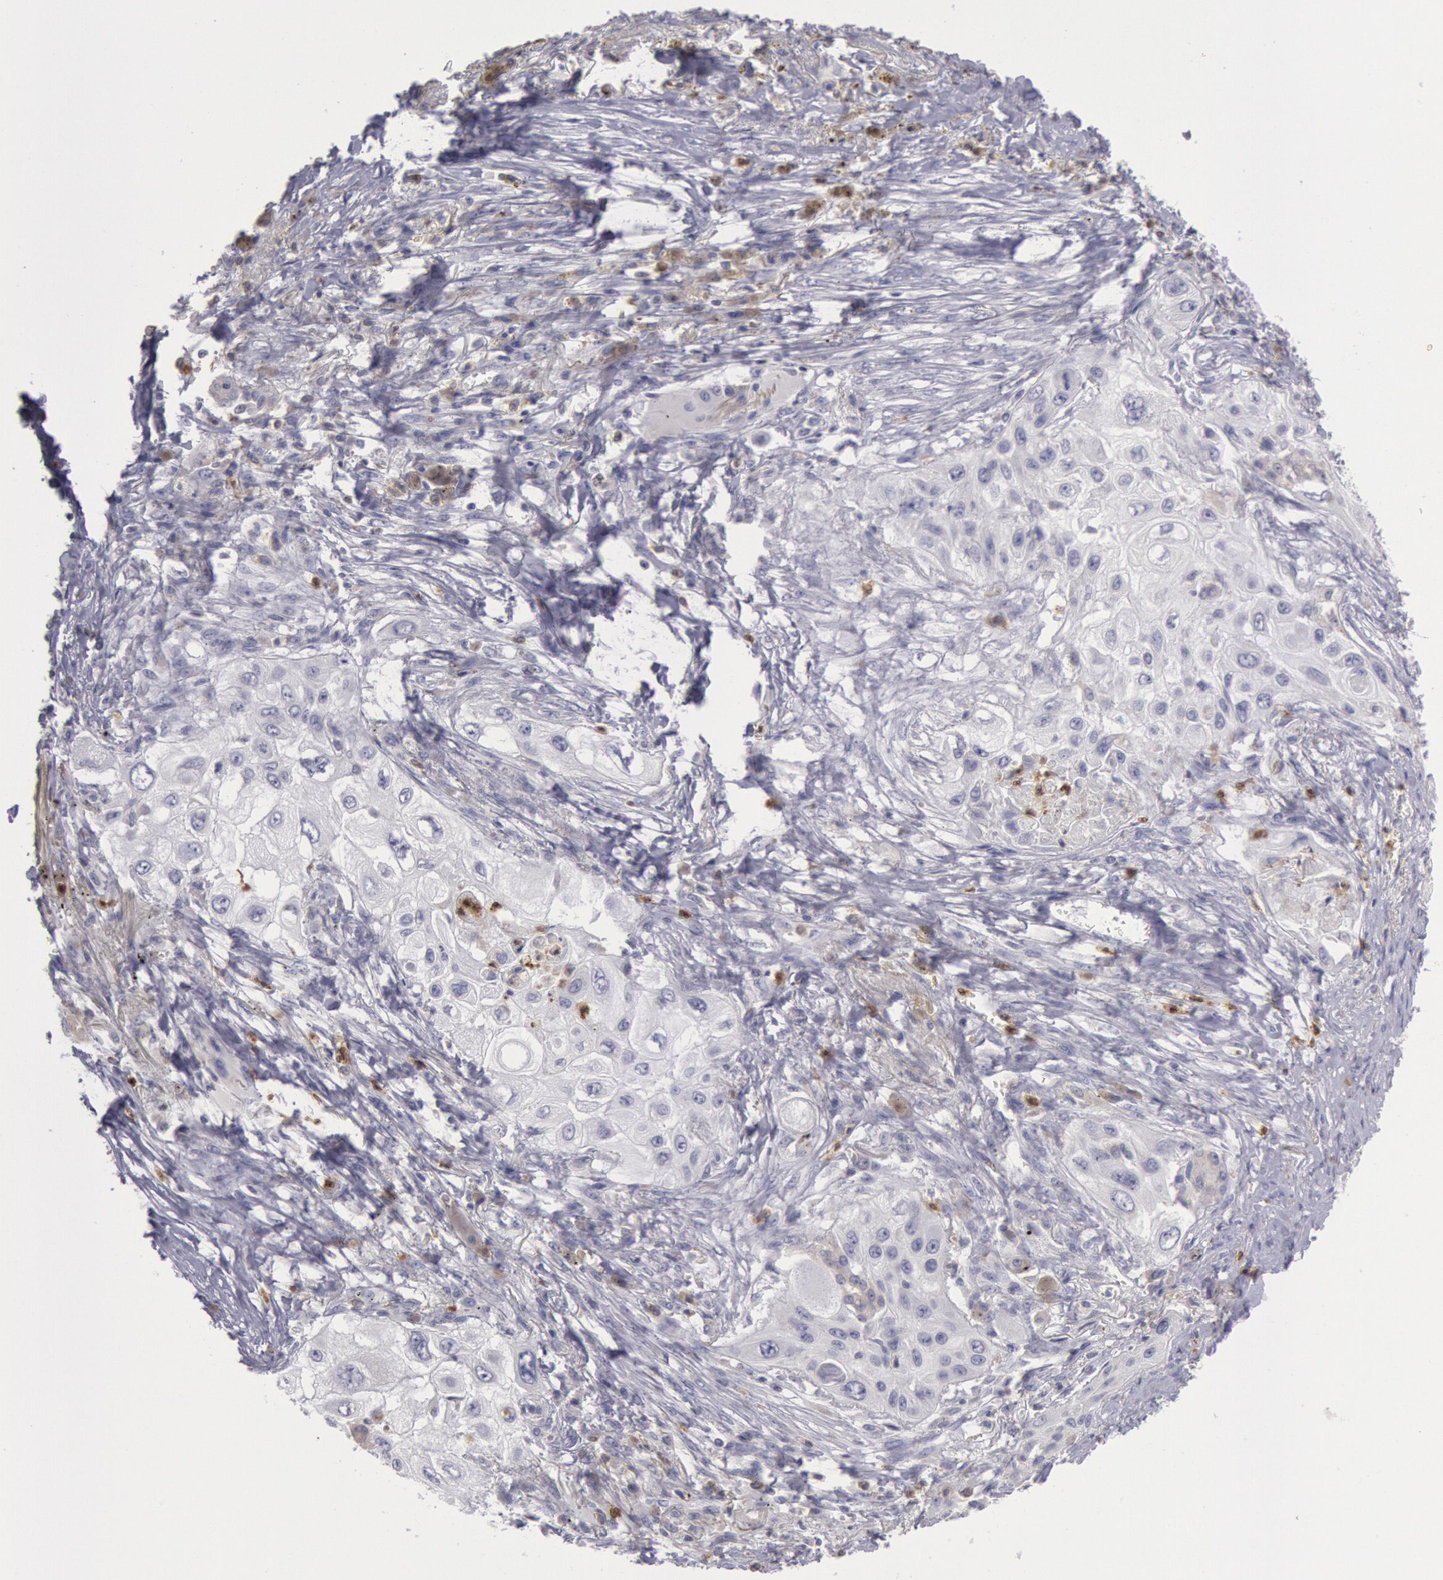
{"staining": {"intensity": "negative", "quantity": "none", "location": "none"}, "tissue": "lung cancer", "cell_type": "Tumor cells", "image_type": "cancer", "snomed": [{"axis": "morphology", "description": "Squamous cell carcinoma, NOS"}, {"axis": "topography", "description": "Lung"}], "caption": "Image shows no significant protein positivity in tumor cells of lung cancer (squamous cell carcinoma).", "gene": "RAB27A", "patient": {"sex": "male", "age": 71}}